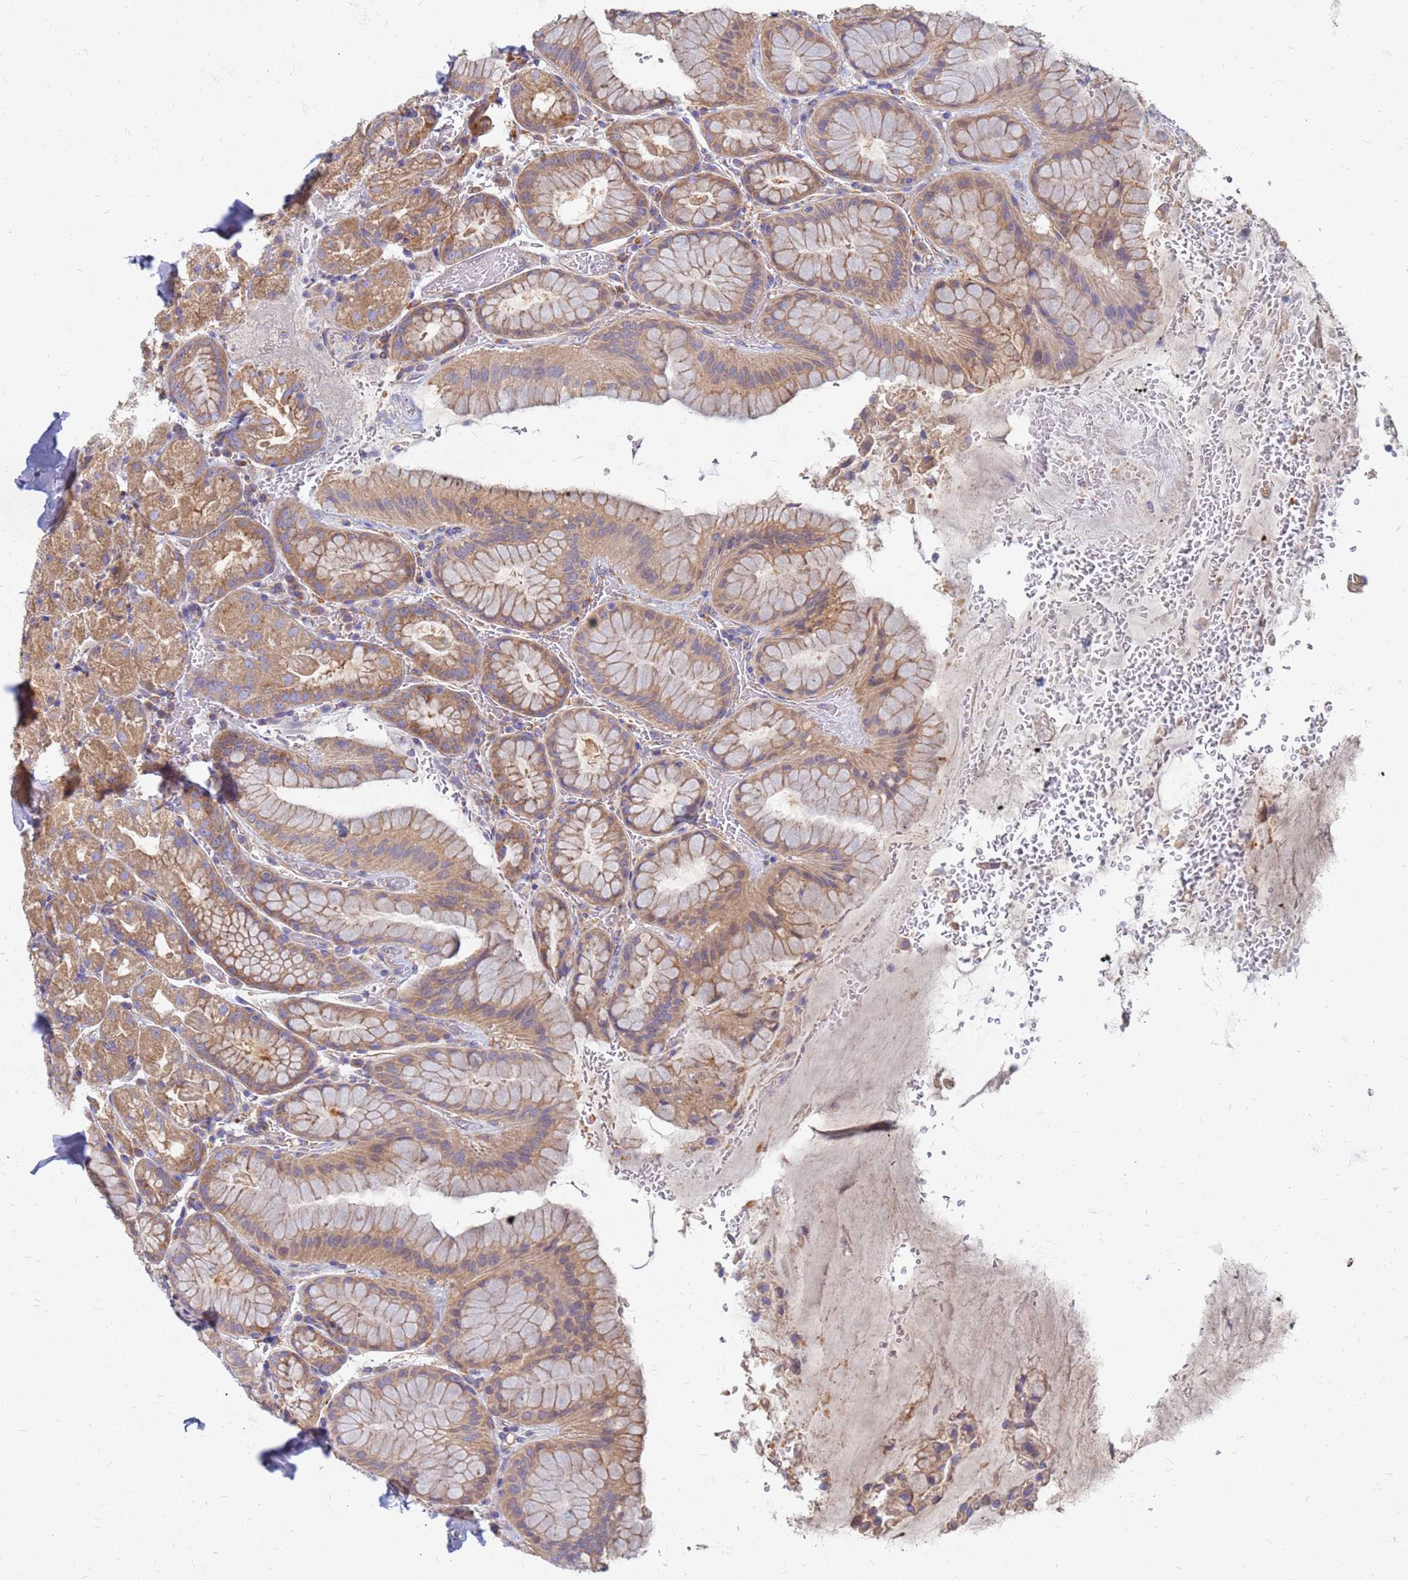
{"staining": {"intensity": "moderate", "quantity": ">75%", "location": "cytoplasmic/membranous"}, "tissue": "stomach", "cell_type": "Glandular cells", "image_type": "normal", "snomed": [{"axis": "morphology", "description": "Normal tissue, NOS"}, {"axis": "topography", "description": "Stomach, upper"}, {"axis": "topography", "description": "Stomach, lower"}], "caption": "IHC (DAB (3,3'-diaminobenzidine)) staining of benign human stomach demonstrates moderate cytoplasmic/membranous protein staining in approximately >75% of glandular cells.", "gene": "EEA1", "patient": {"sex": "male", "age": 67}}